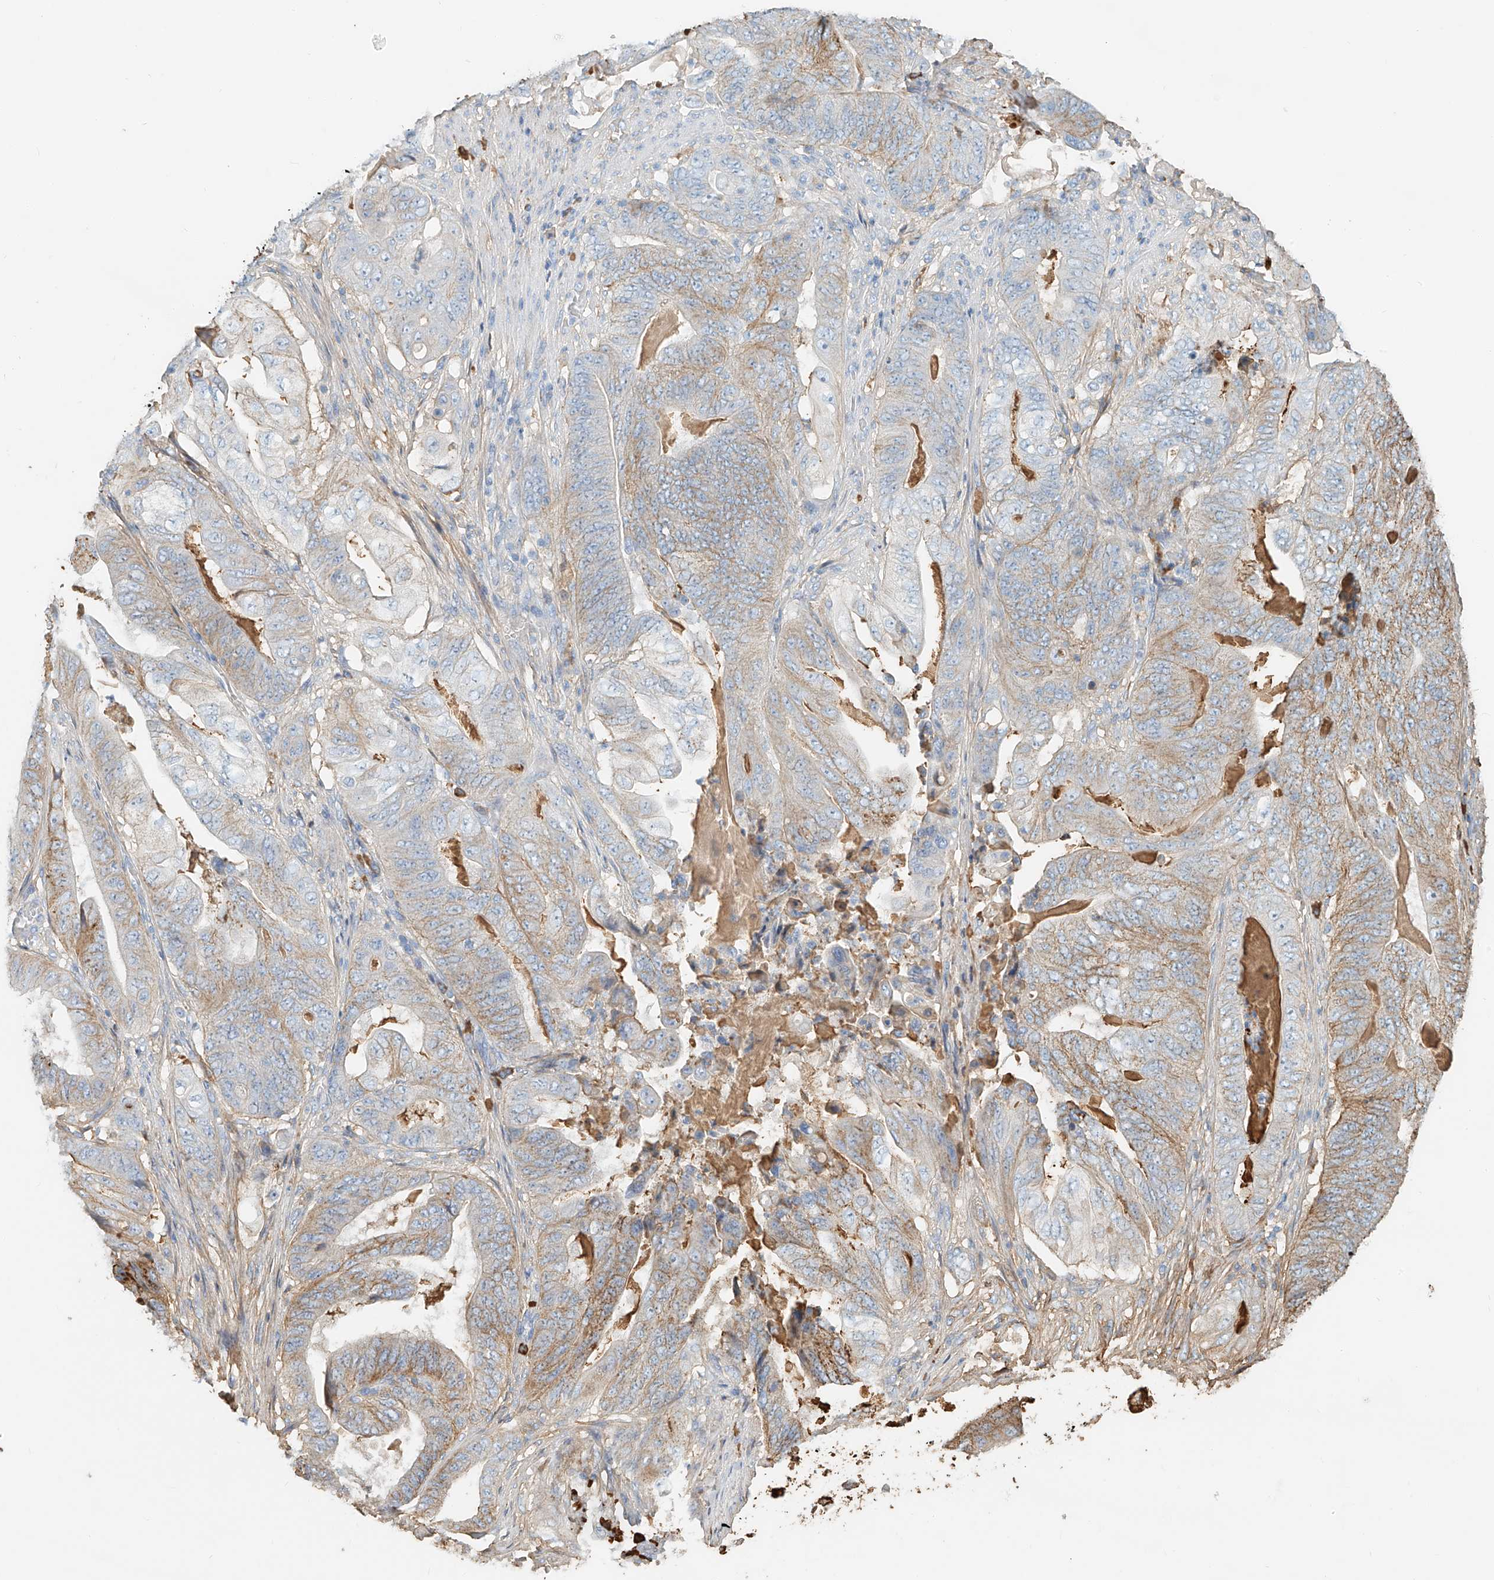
{"staining": {"intensity": "weak", "quantity": "25%-75%", "location": "cytoplasmic/membranous"}, "tissue": "stomach cancer", "cell_type": "Tumor cells", "image_type": "cancer", "snomed": [{"axis": "morphology", "description": "Adenocarcinoma, NOS"}, {"axis": "topography", "description": "Stomach"}], "caption": "Protein staining shows weak cytoplasmic/membranous staining in approximately 25%-75% of tumor cells in stomach cancer (adenocarcinoma).", "gene": "ZFP30", "patient": {"sex": "female", "age": 73}}